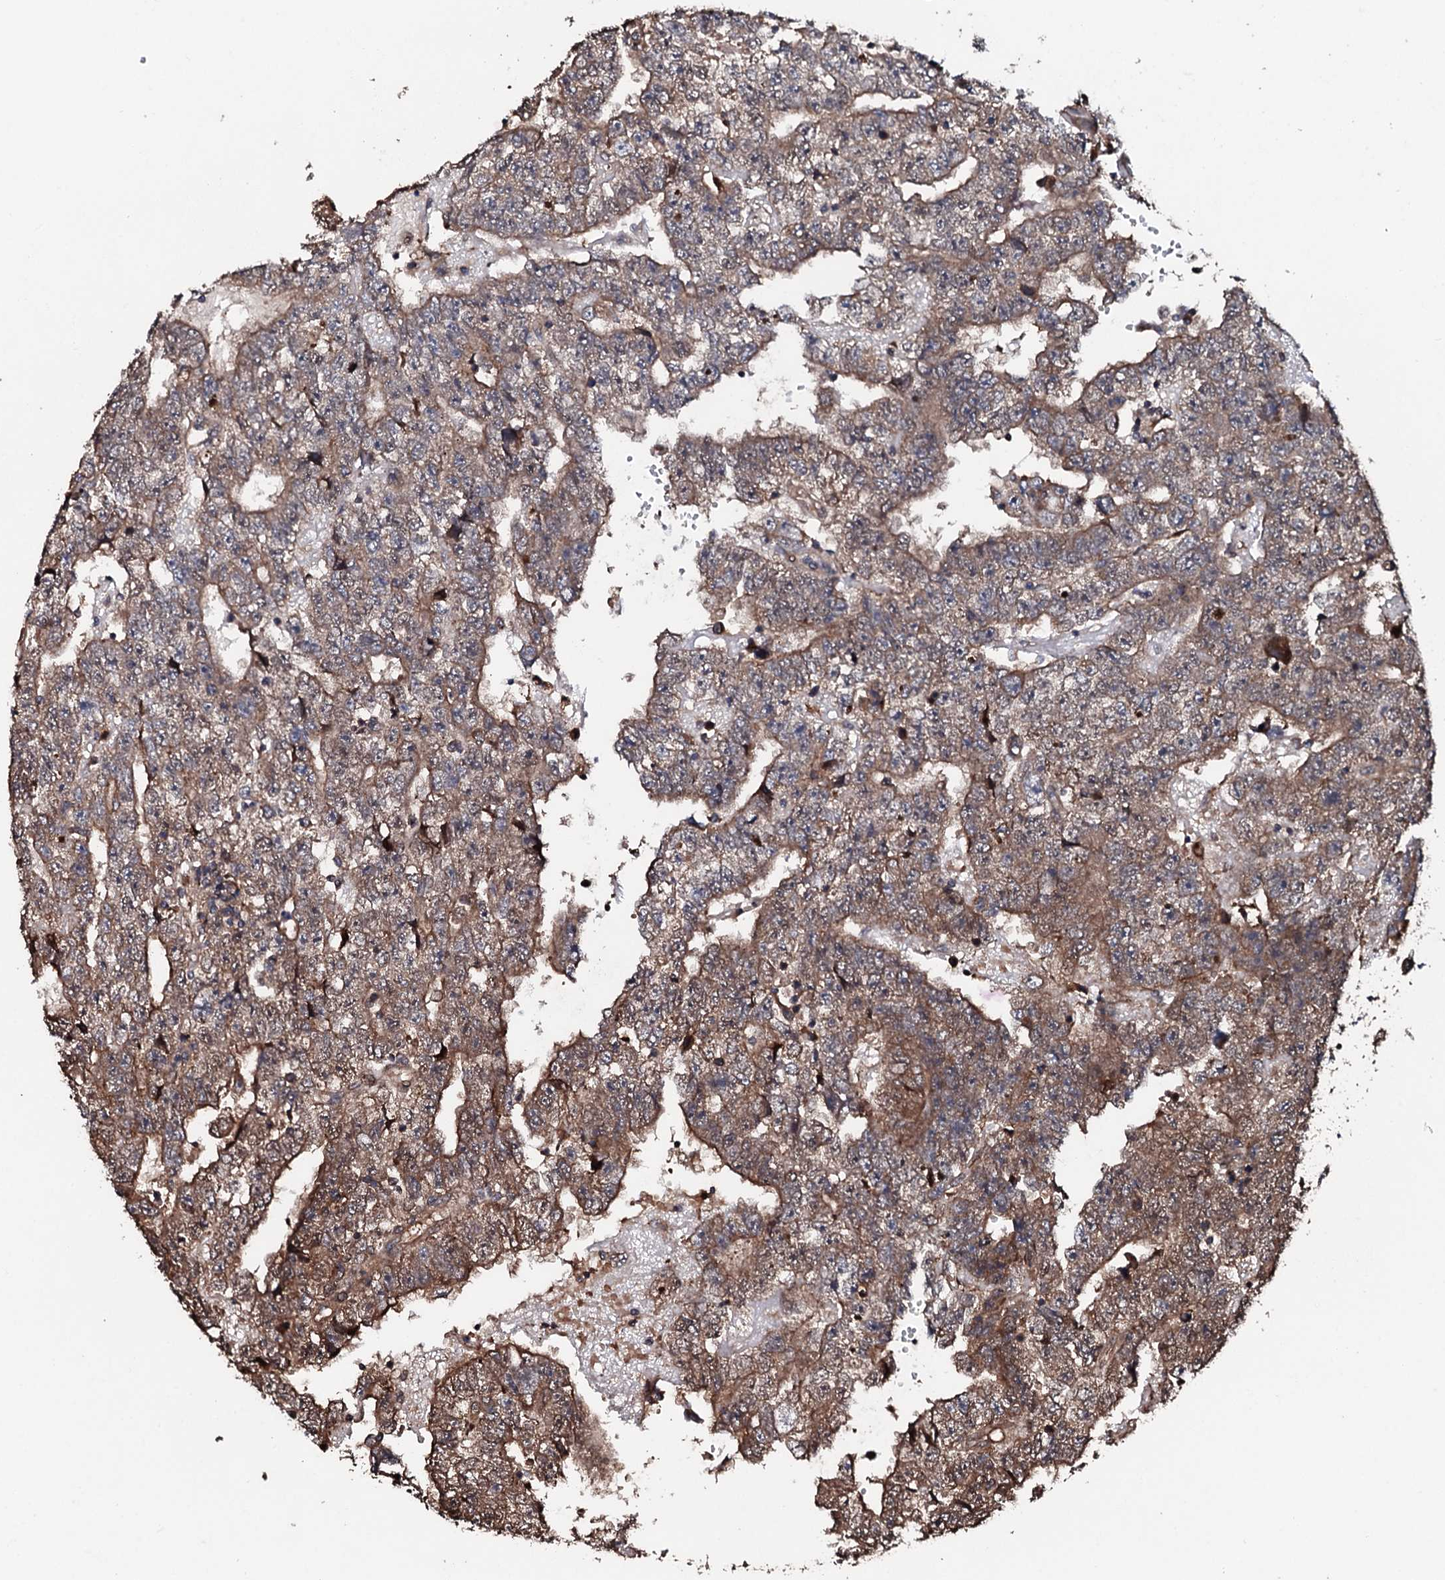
{"staining": {"intensity": "moderate", "quantity": ">75%", "location": "cytoplasmic/membranous"}, "tissue": "testis cancer", "cell_type": "Tumor cells", "image_type": "cancer", "snomed": [{"axis": "morphology", "description": "Carcinoma, Embryonal, NOS"}, {"axis": "topography", "description": "Testis"}], "caption": "Moderate cytoplasmic/membranous expression for a protein is identified in approximately >75% of tumor cells of testis cancer using IHC.", "gene": "CKAP5", "patient": {"sex": "male", "age": 25}}